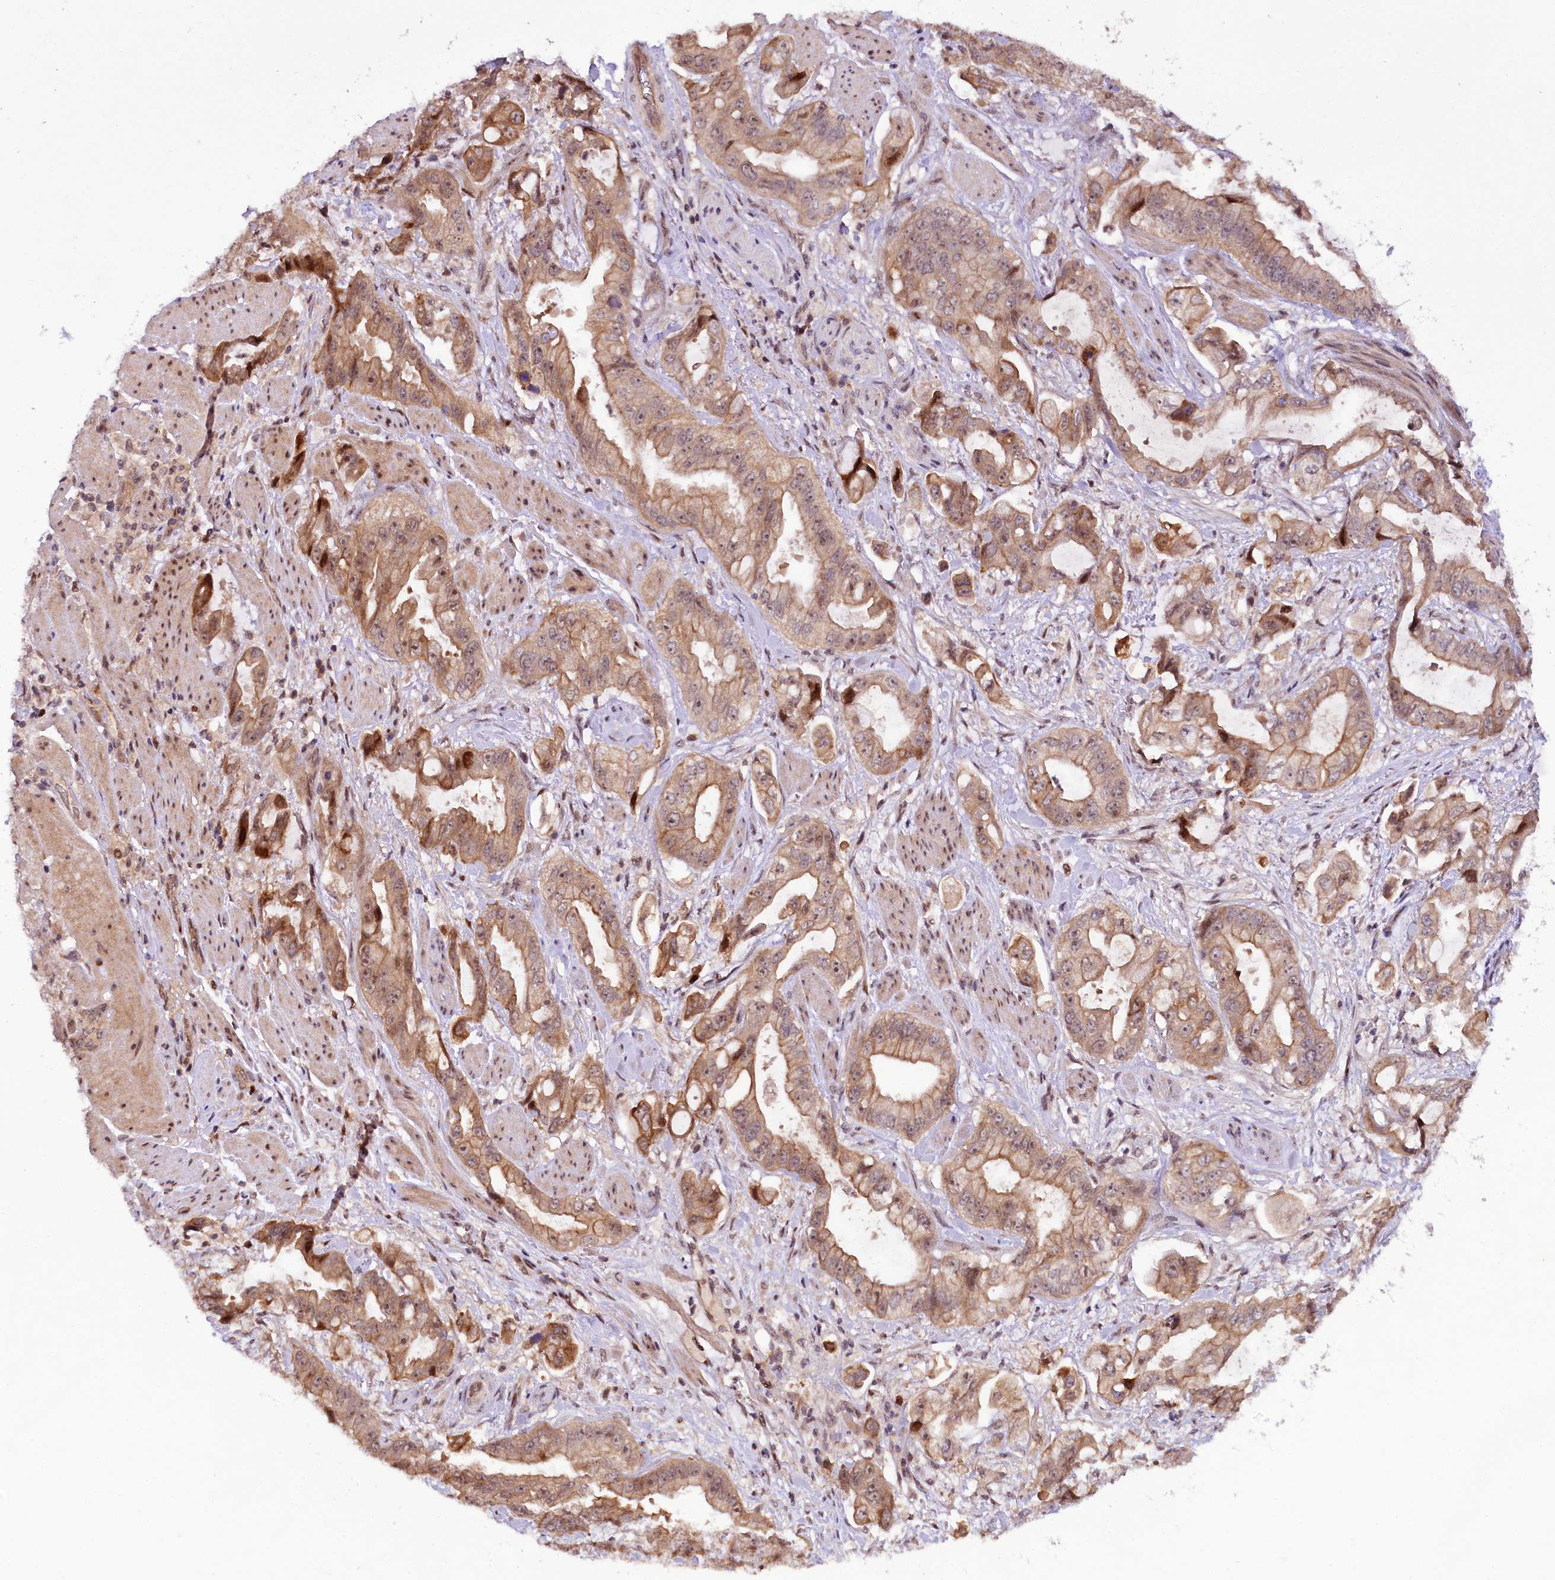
{"staining": {"intensity": "moderate", "quantity": ">75%", "location": "cytoplasmic/membranous"}, "tissue": "stomach cancer", "cell_type": "Tumor cells", "image_type": "cancer", "snomed": [{"axis": "morphology", "description": "Adenocarcinoma, NOS"}, {"axis": "topography", "description": "Stomach"}], "caption": "Protein expression analysis of stomach cancer shows moderate cytoplasmic/membranous positivity in approximately >75% of tumor cells. Immunohistochemistry (ihc) stains the protein of interest in brown and the nuclei are stained blue.", "gene": "N4BP2L1", "patient": {"sex": "male", "age": 62}}